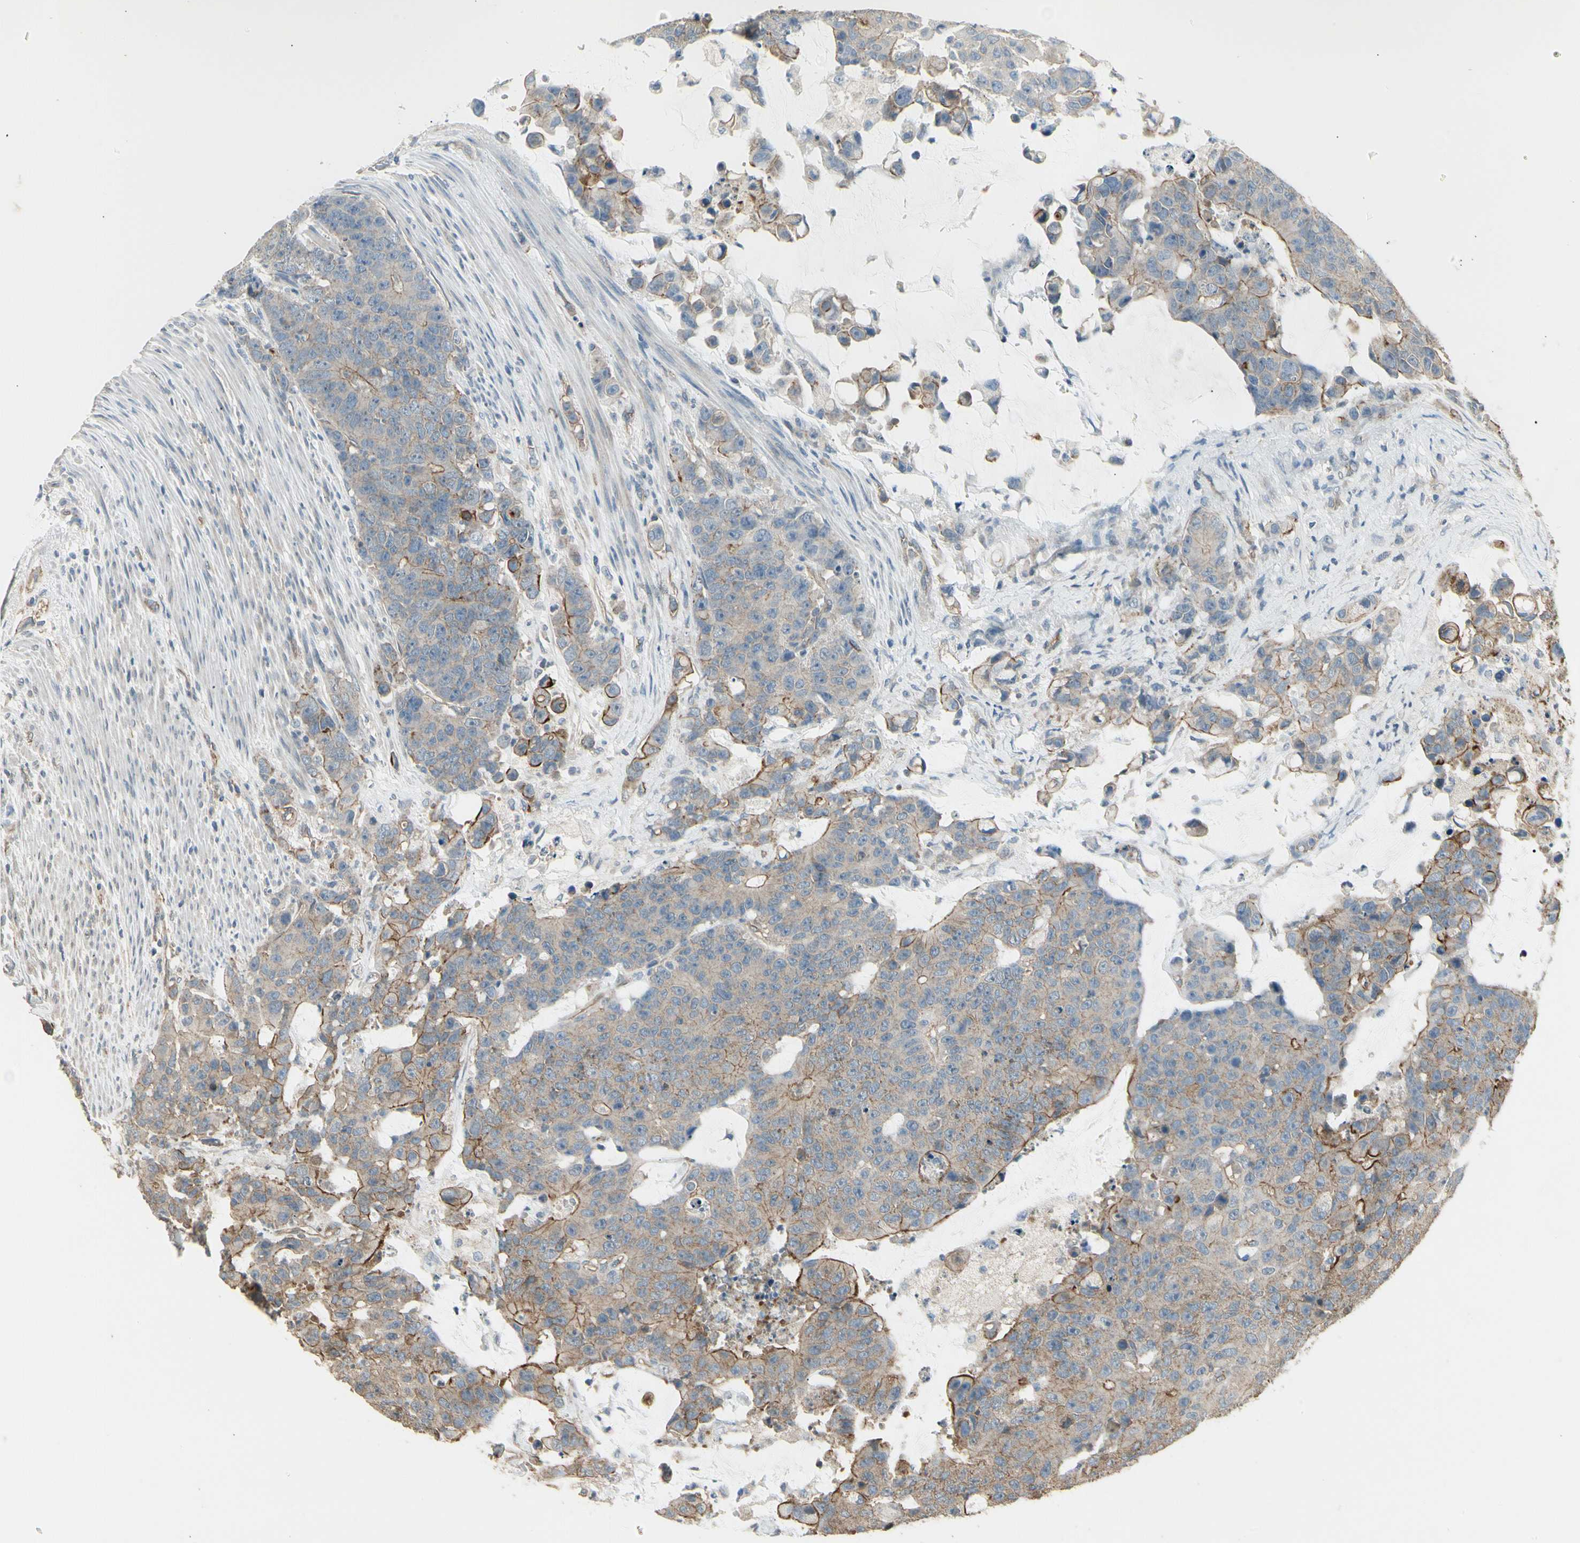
{"staining": {"intensity": "weak", "quantity": ">75%", "location": "cytoplasmic/membranous"}, "tissue": "colorectal cancer", "cell_type": "Tumor cells", "image_type": "cancer", "snomed": [{"axis": "morphology", "description": "Adenocarcinoma, NOS"}, {"axis": "topography", "description": "Colon"}], "caption": "IHC of colorectal adenocarcinoma reveals low levels of weak cytoplasmic/membranous positivity in approximately >75% of tumor cells. The staining was performed using DAB (3,3'-diaminobenzidine), with brown indicating positive protein expression. Nuclei are stained blue with hematoxylin.", "gene": "RNF180", "patient": {"sex": "female", "age": 86}}